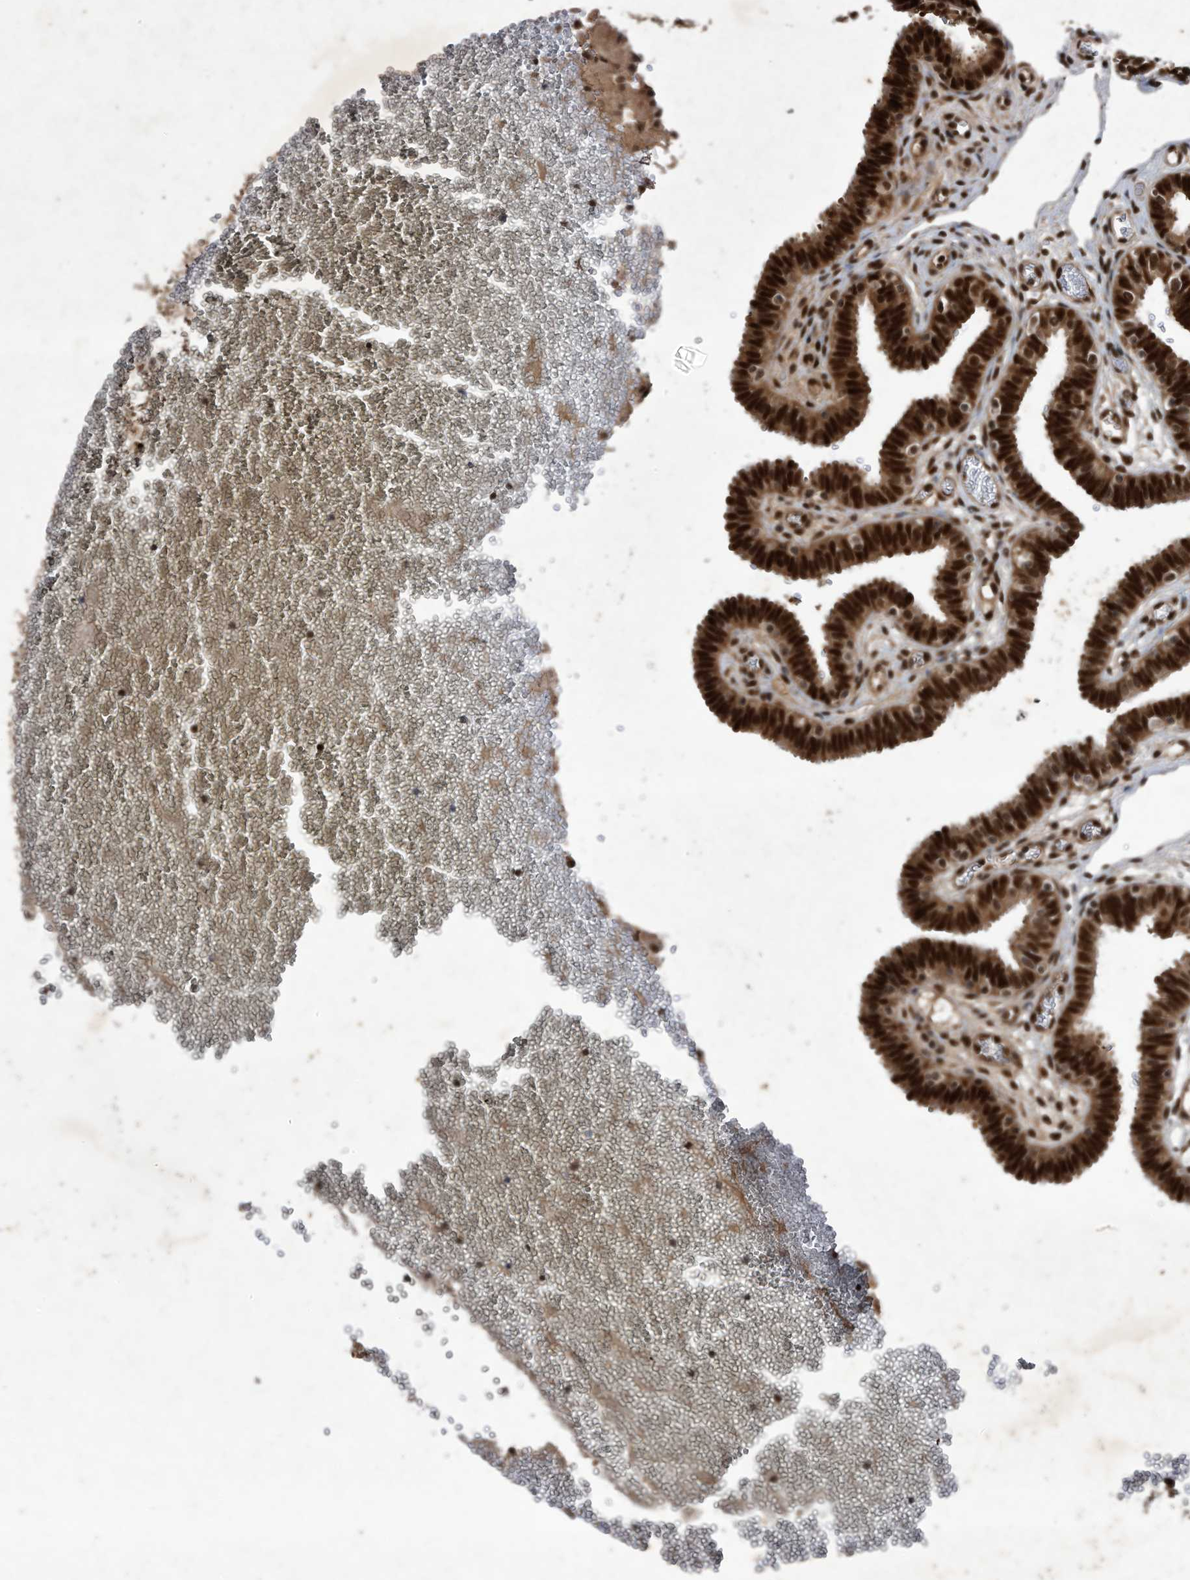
{"staining": {"intensity": "strong", "quantity": ">75%", "location": "cytoplasmic/membranous,nuclear"}, "tissue": "fallopian tube", "cell_type": "Glandular cells", "image_type": "normal", "snomed": [{"axis": "morphology", "description": "Normal tissue, NOS"}, {"axis": "topography", "description": "Fallopian tube"}, {"axis": "topography", "description": "Placenta"}], "caption": "High-power microscopy captured an immunohistochemistry (IHC) histopathology image of benign fallopian tube, revealing strong cytoplasmic/membranous,nuclear expression in approximately >75% of glandular cells.", "gene": "RAD23B", "patient": {"sex": "female", "age": 32}}